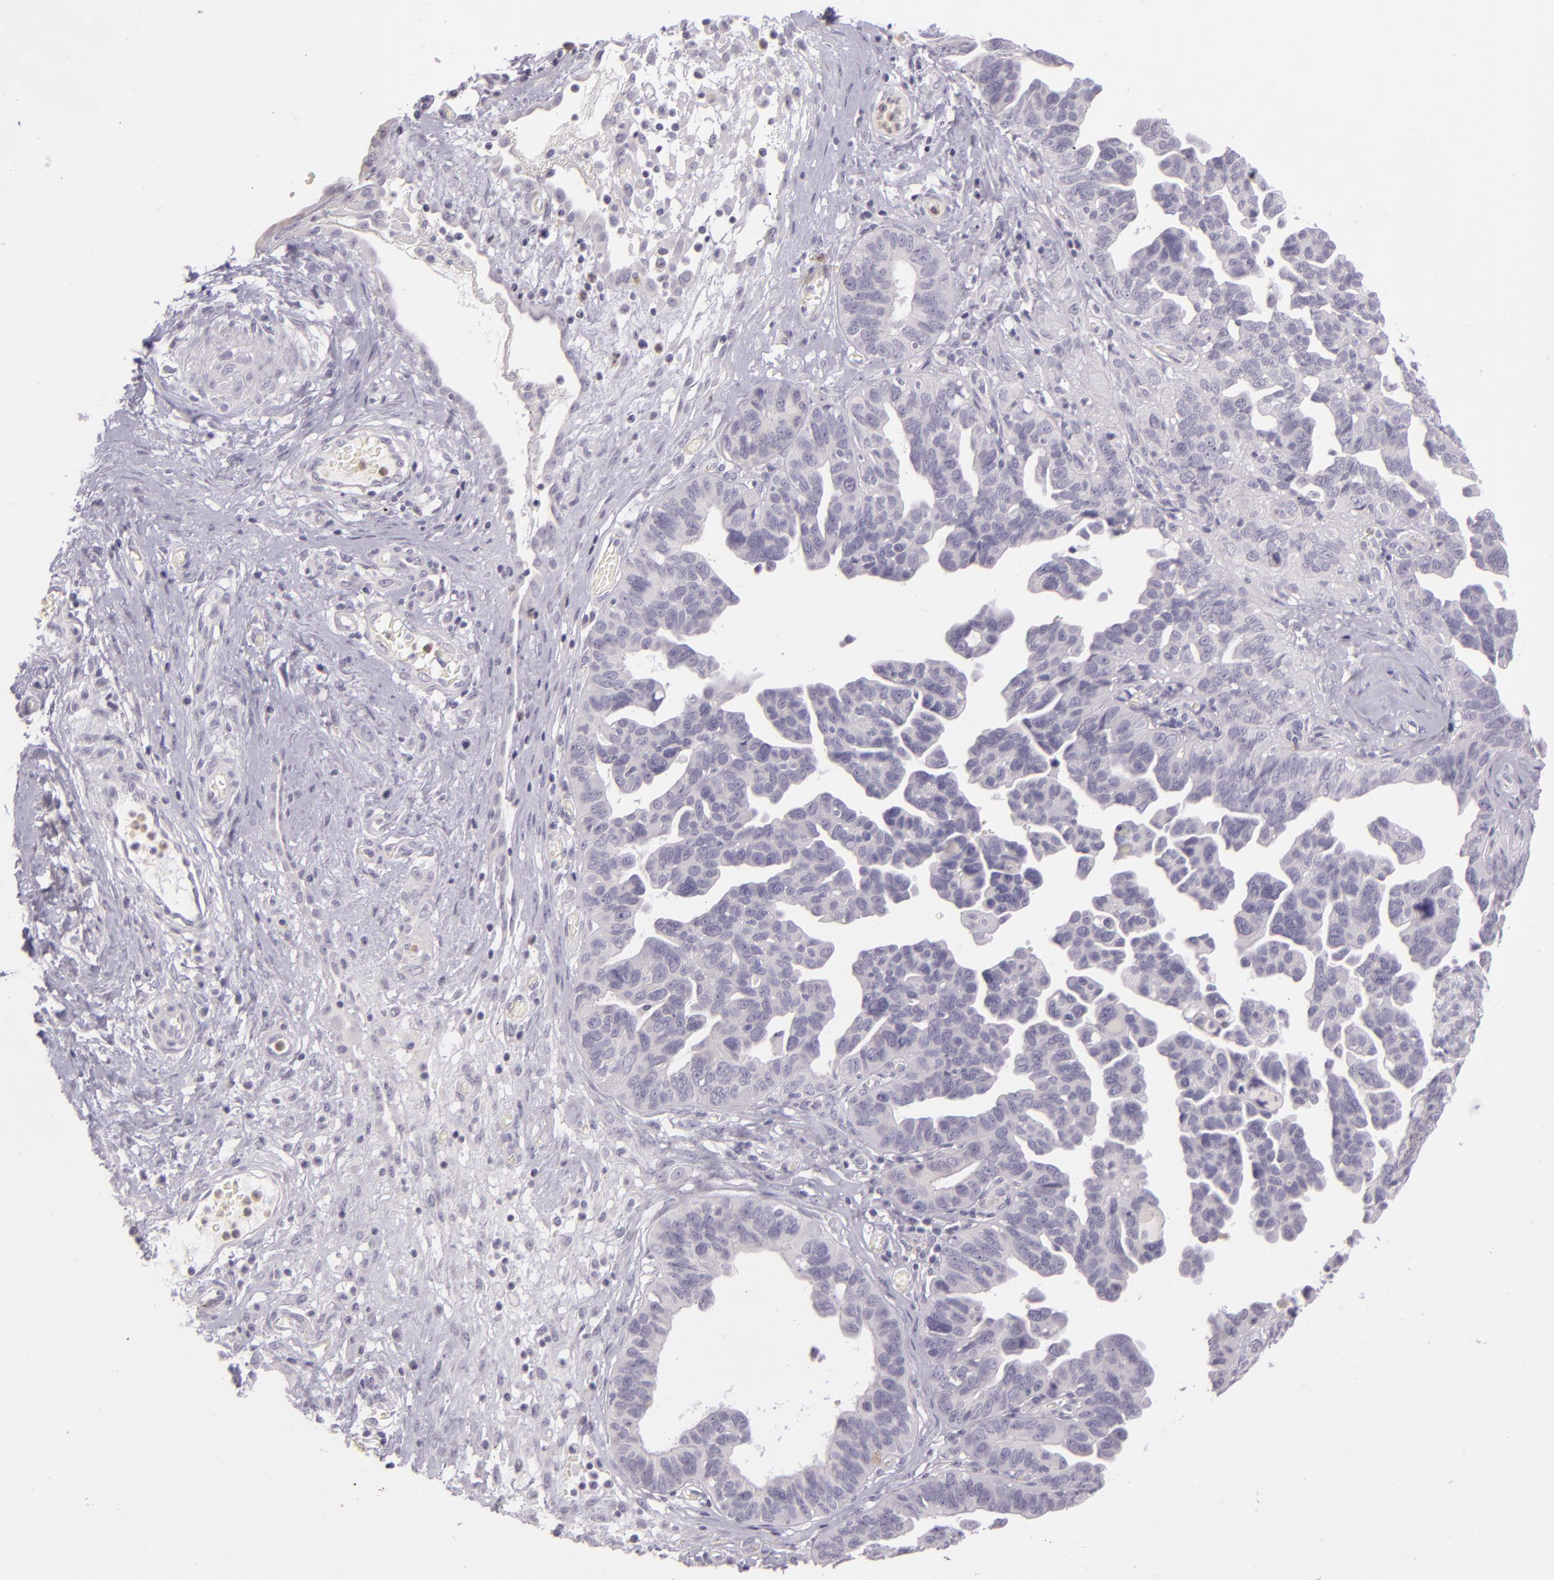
{"staining": {"intensity": "negative", "quantity": "none", "location": "none"}, "tissue": "ovarian cancer", "cell_type": "Tumor cells", "image_type": "cancer", "snomed": [{"axis": "morphology", "description": "Cystadenocarcinoma, serous, NOS"}, {"axis": "topography", "description": "Ovary"}], "caption": "Tumor cells are negative for protein expression in human ovarian cancer (serous cystadenocarcinoma). (Stains: DAB (3,3'-diaminobenzidine) immunohistochemistry with hematoxylin counter stain, Microscopy: brightfield microscopy at high magnification).", "gene": "CBS", "patient": {"sex": "female", "age": 64}}